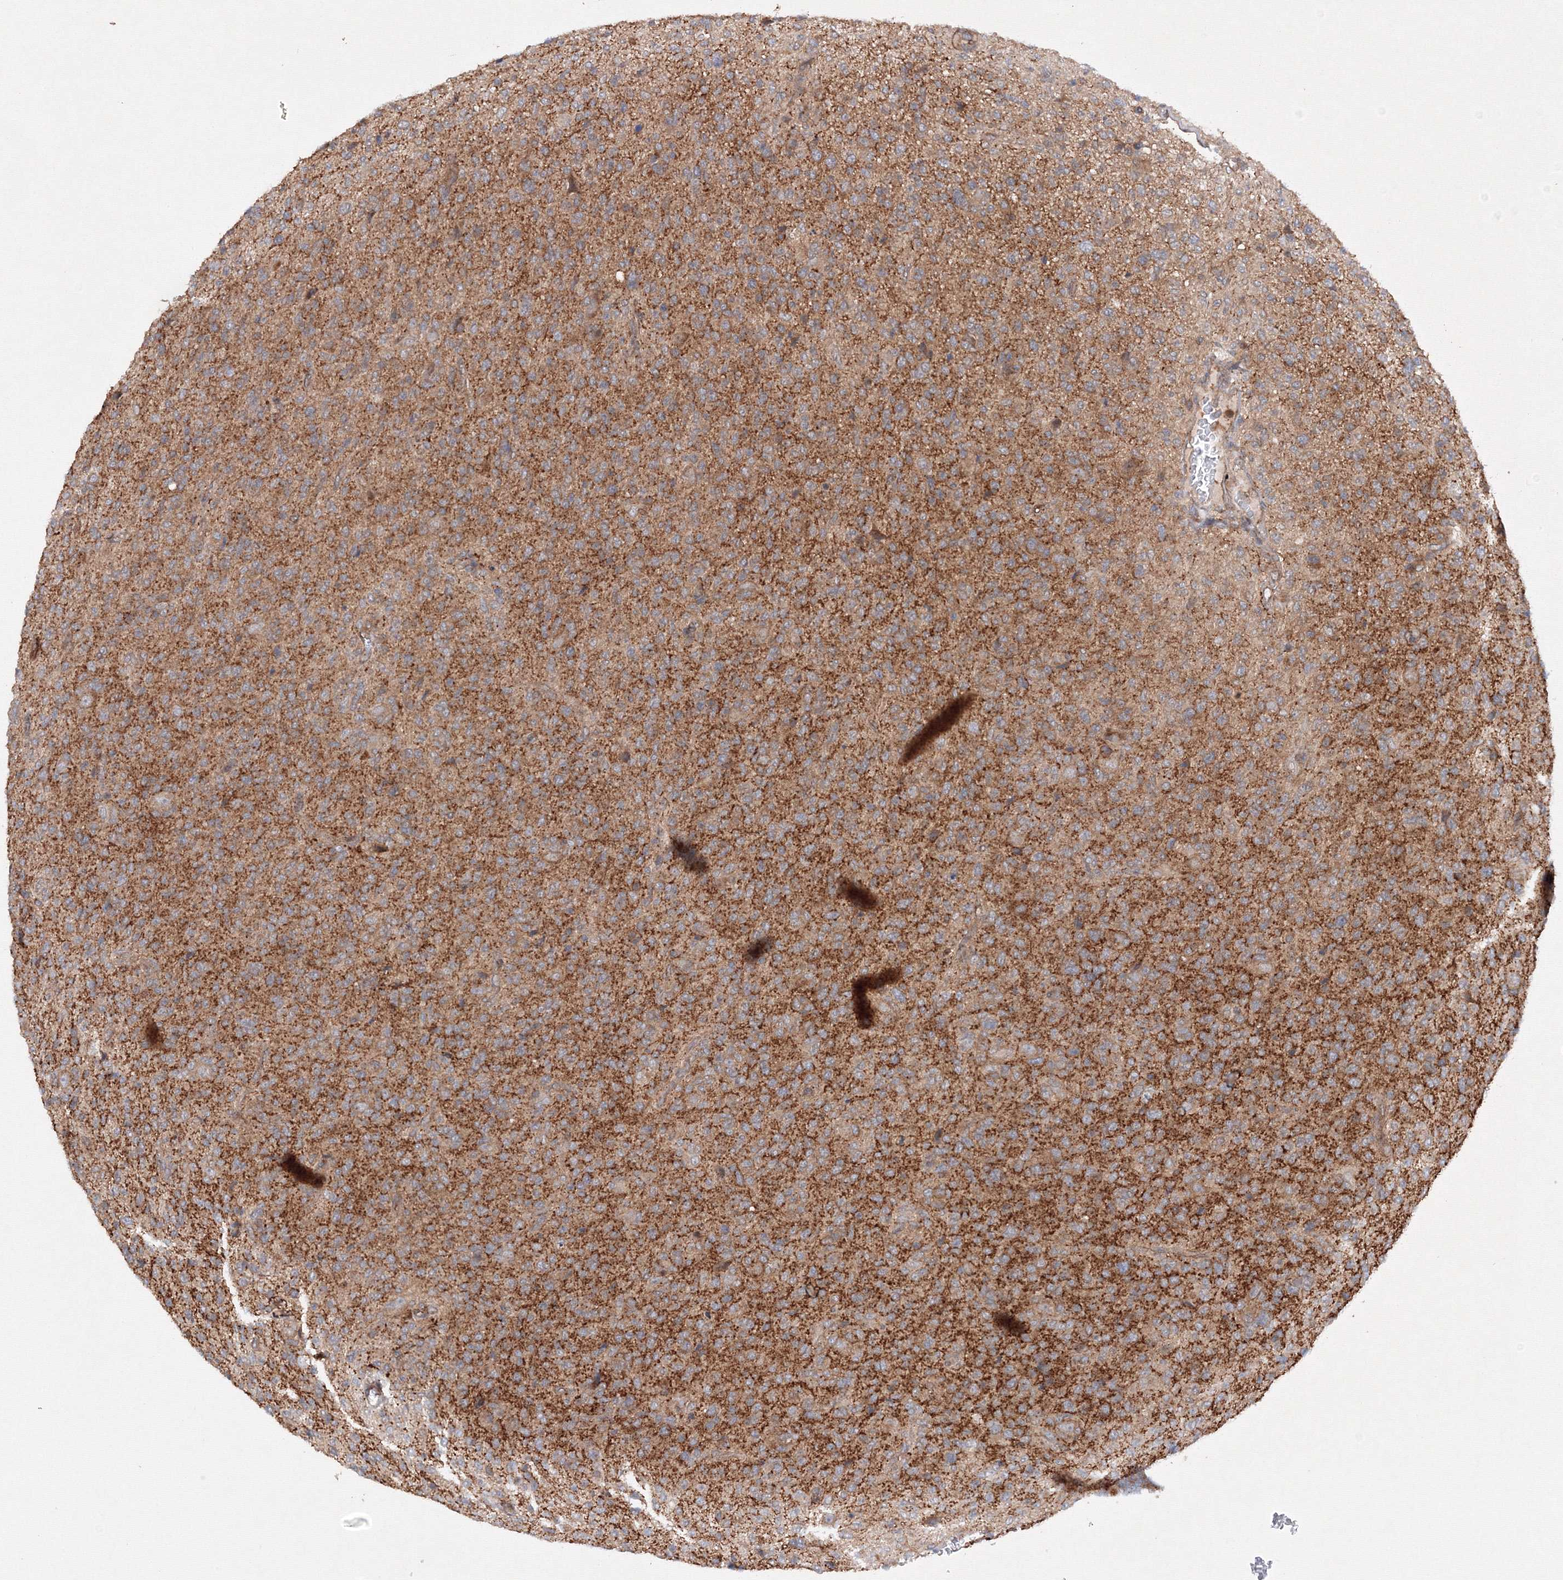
{"staining": {"intensity": "weak", "quantity": ">75%", "location": "cytoplasmic/membranous"}, "tissue": "glioma", "cell_type": "Tumor cells", "image_type": "cancer", "snomed": [{"axis": "morphology", "description": "Glioma, malignant, High grade"}, {"axis": "topography", "description": "Brain"}], "caption": "Weak cytoplasmic/membranous expression is identified in approximately >75% of tumor cells in glioma. (Brightfield microscopy of DAB IHC at high magnification).", "gene": "DCTD", "patient": {"sex": "female", "age": 57}}